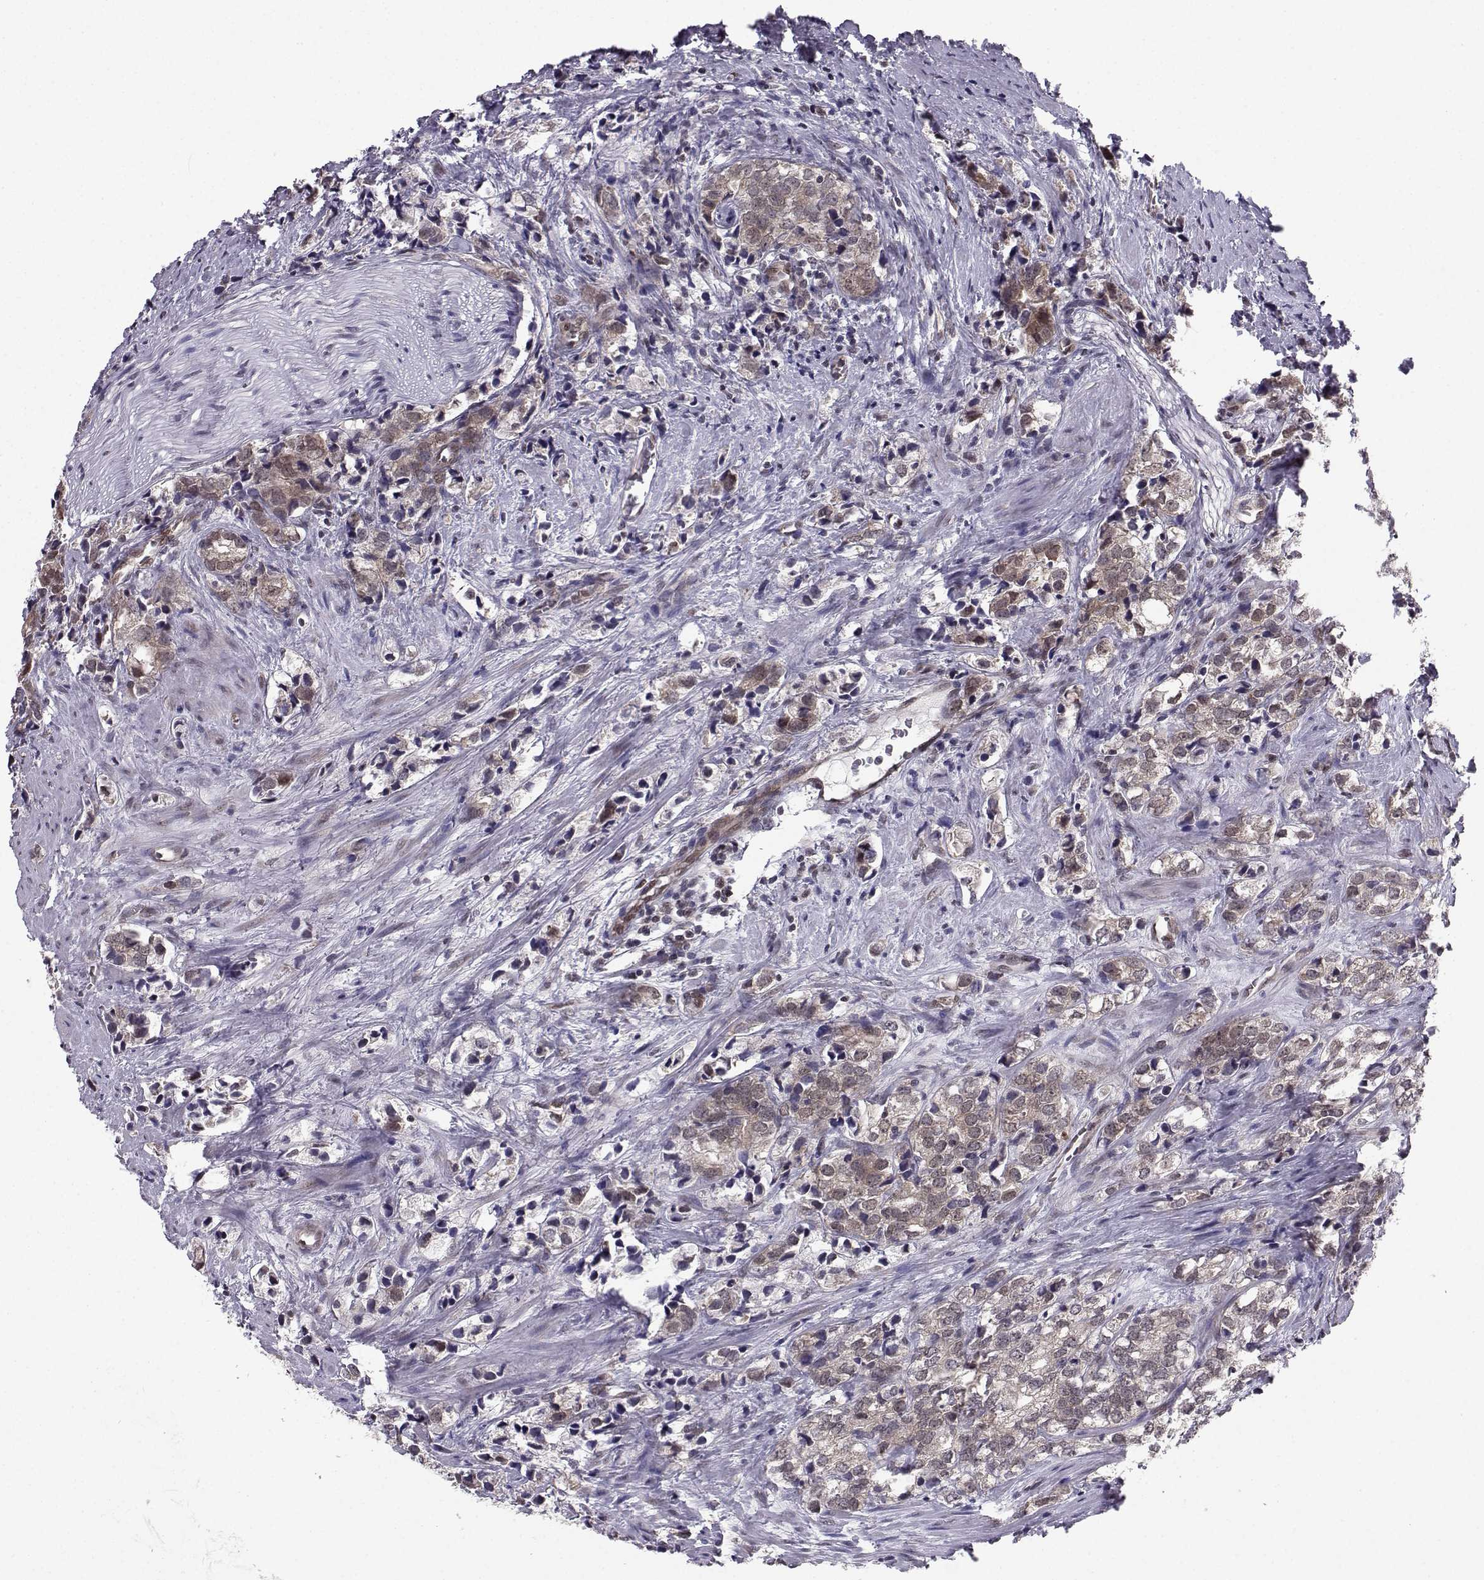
{"staining": {"intensity": "moderate", "quantity": "25%-75%", "location": "cytoplasmic/membranous"}, "tissue": "prostate cancer", "cell_type": "Tumor cells", "image_type": "cancer", "snomed": [{"axis": "morphology", "description": "Adenocarcinoma, NOS"}, {"axis": "topography", "description": "Prostate and seminal vesicle, NOS"}], "caption": "Protein staining of adenocarcinoma (prostate) tissue reveals moderate cytoplasmic/membranous positivity in approximately 25%-75% of tumor cells.", "gene": "PKN2", "patient": {"sex": "male", "age": 63}}